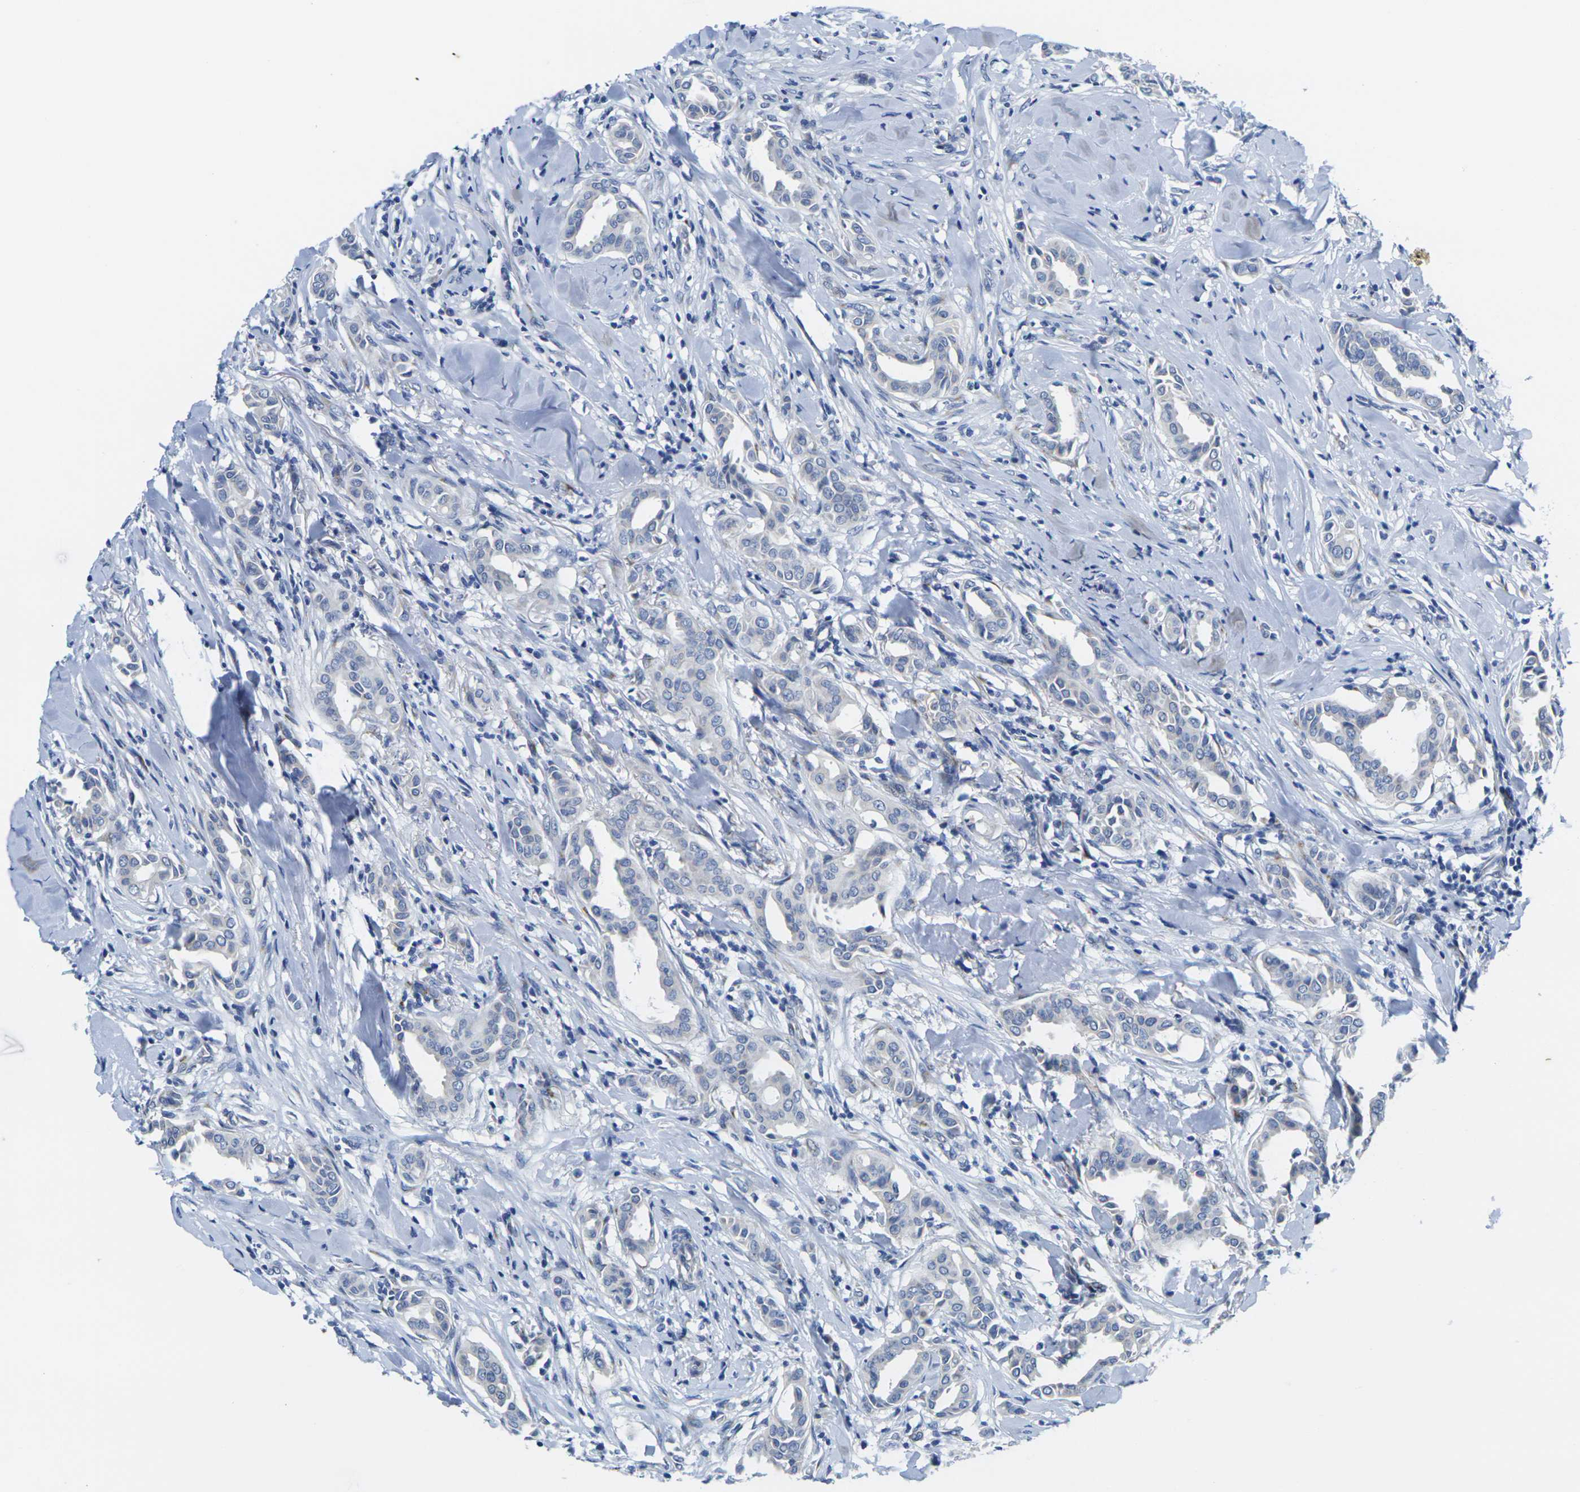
{"staining": {"intensity": "negative", "quantity": "none", "location": "none"}, "tissue": "head and neck cancer", "cell_type": "Tumor cells", "image_type": "cancer", "snomed": [{"axis": "morphology", "description": "Adenocarcinoma, NOS"}, {"axis": "topography", "description": "Salivary gland"}, {"axis": "topography", "description": "Head-Neck"}], "caption": "This is a image of immunohistochemistry (IHC) staining of adenocarcinoma (head and neck), which shows no staining in tumor cells.", "gene": "CRK", "patient": {"sex": "female", "age": 59}}